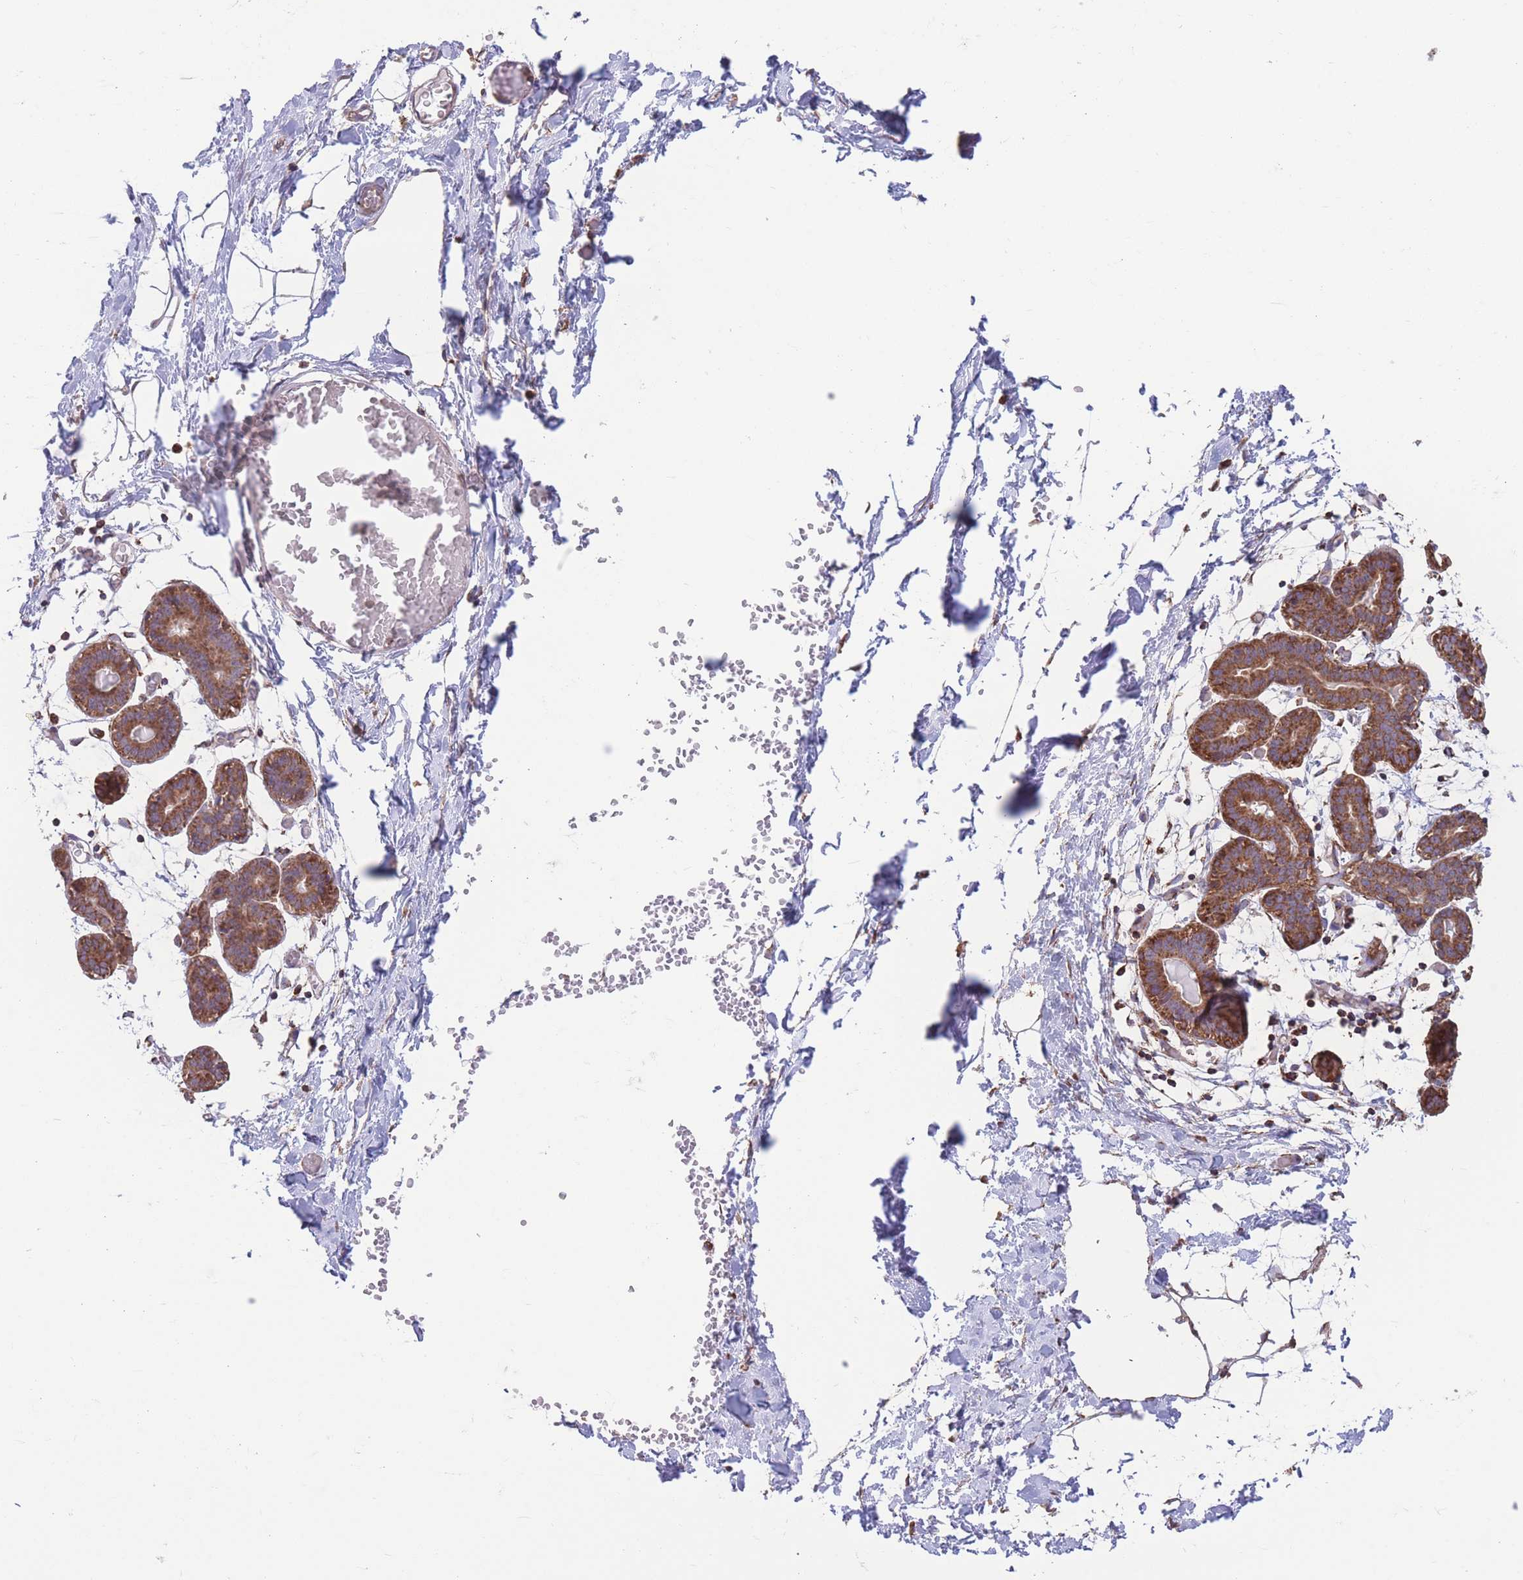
{"staining": {"intensity": "moderate", "quantity": "<25%", "location": "cytoplasmic/membranous"}, "tissue": "breast", "cell_type": "Adipocytes", "image_type": "normal", "snomed": [{"axis": "morphology", "description": "Normal tissue, NOS"}, {"axis": "topography", "description": "Breast"}], "caption": "DAB immunohistochemical staining of unremarkable human breast reveals moderate cytoplasmic/membranous protein positivity in about <25% of adipocytes.", "gene": "FKBP8", "patient": {"sex": "female", "age": 27}}